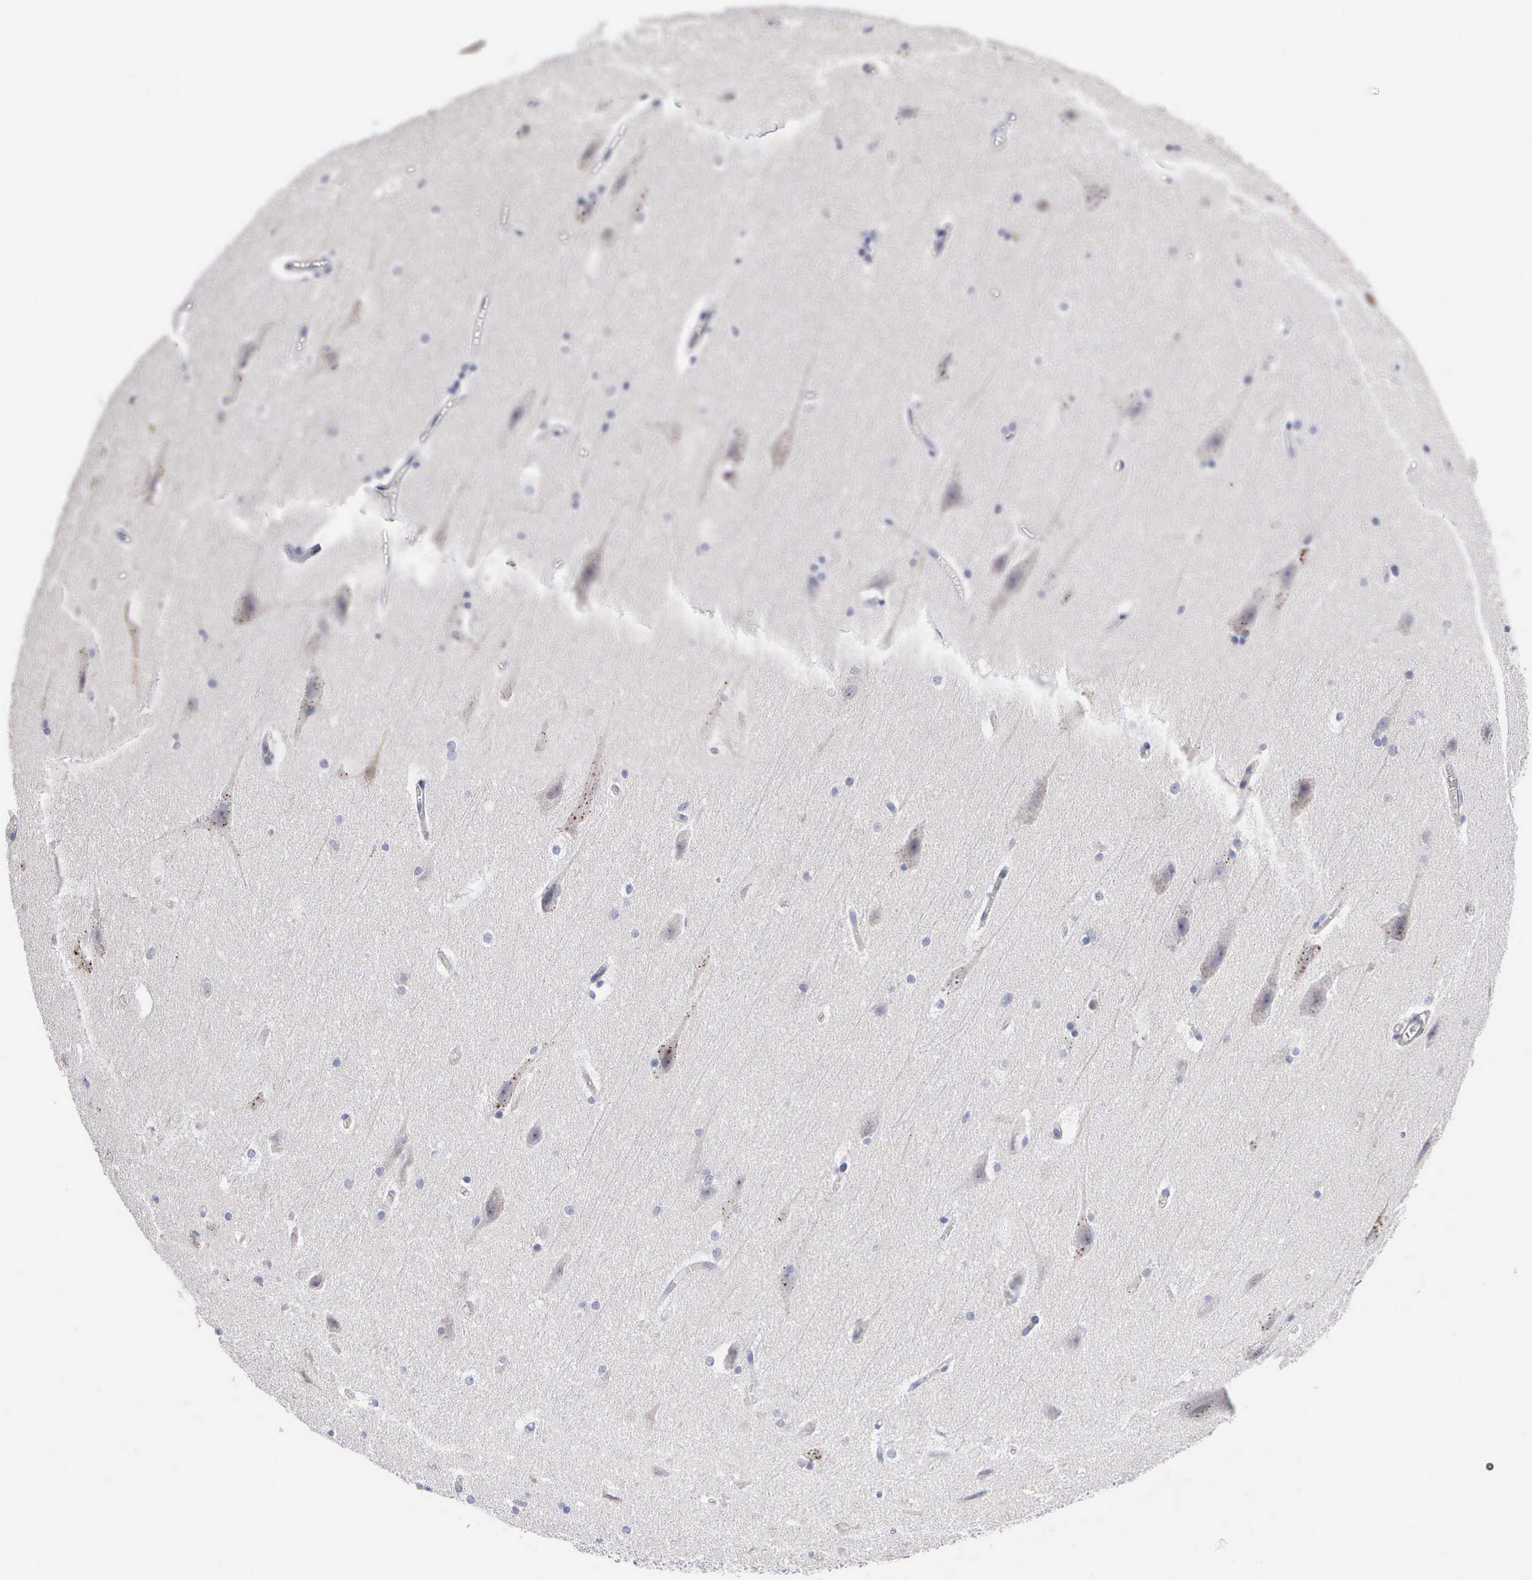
{"staining": {"intensity": "negative", "quantity": "none", "location": "none"}, "tissue": "cerebral cortex", "cell_type": "Endothelial cells", "image_type": "normal", "snomed": [{"axis": "morphology", "description": "Normal tissue, NOS"}, {"axis": "topography", "description": "Cerebral cortex"}, {"axis": "topography", "description": "Hippocampus"}], "caption": "Histopathology image shows no significant protein staining in endothelial cells of benign cerebral cortex. (DAB (3,3'-diaminobenzidine) immunohistochemistry (IHC) with hematoxylin counter stain).", "gene": "ELFN2", "patient": {"sex": "female", "age": 19}}